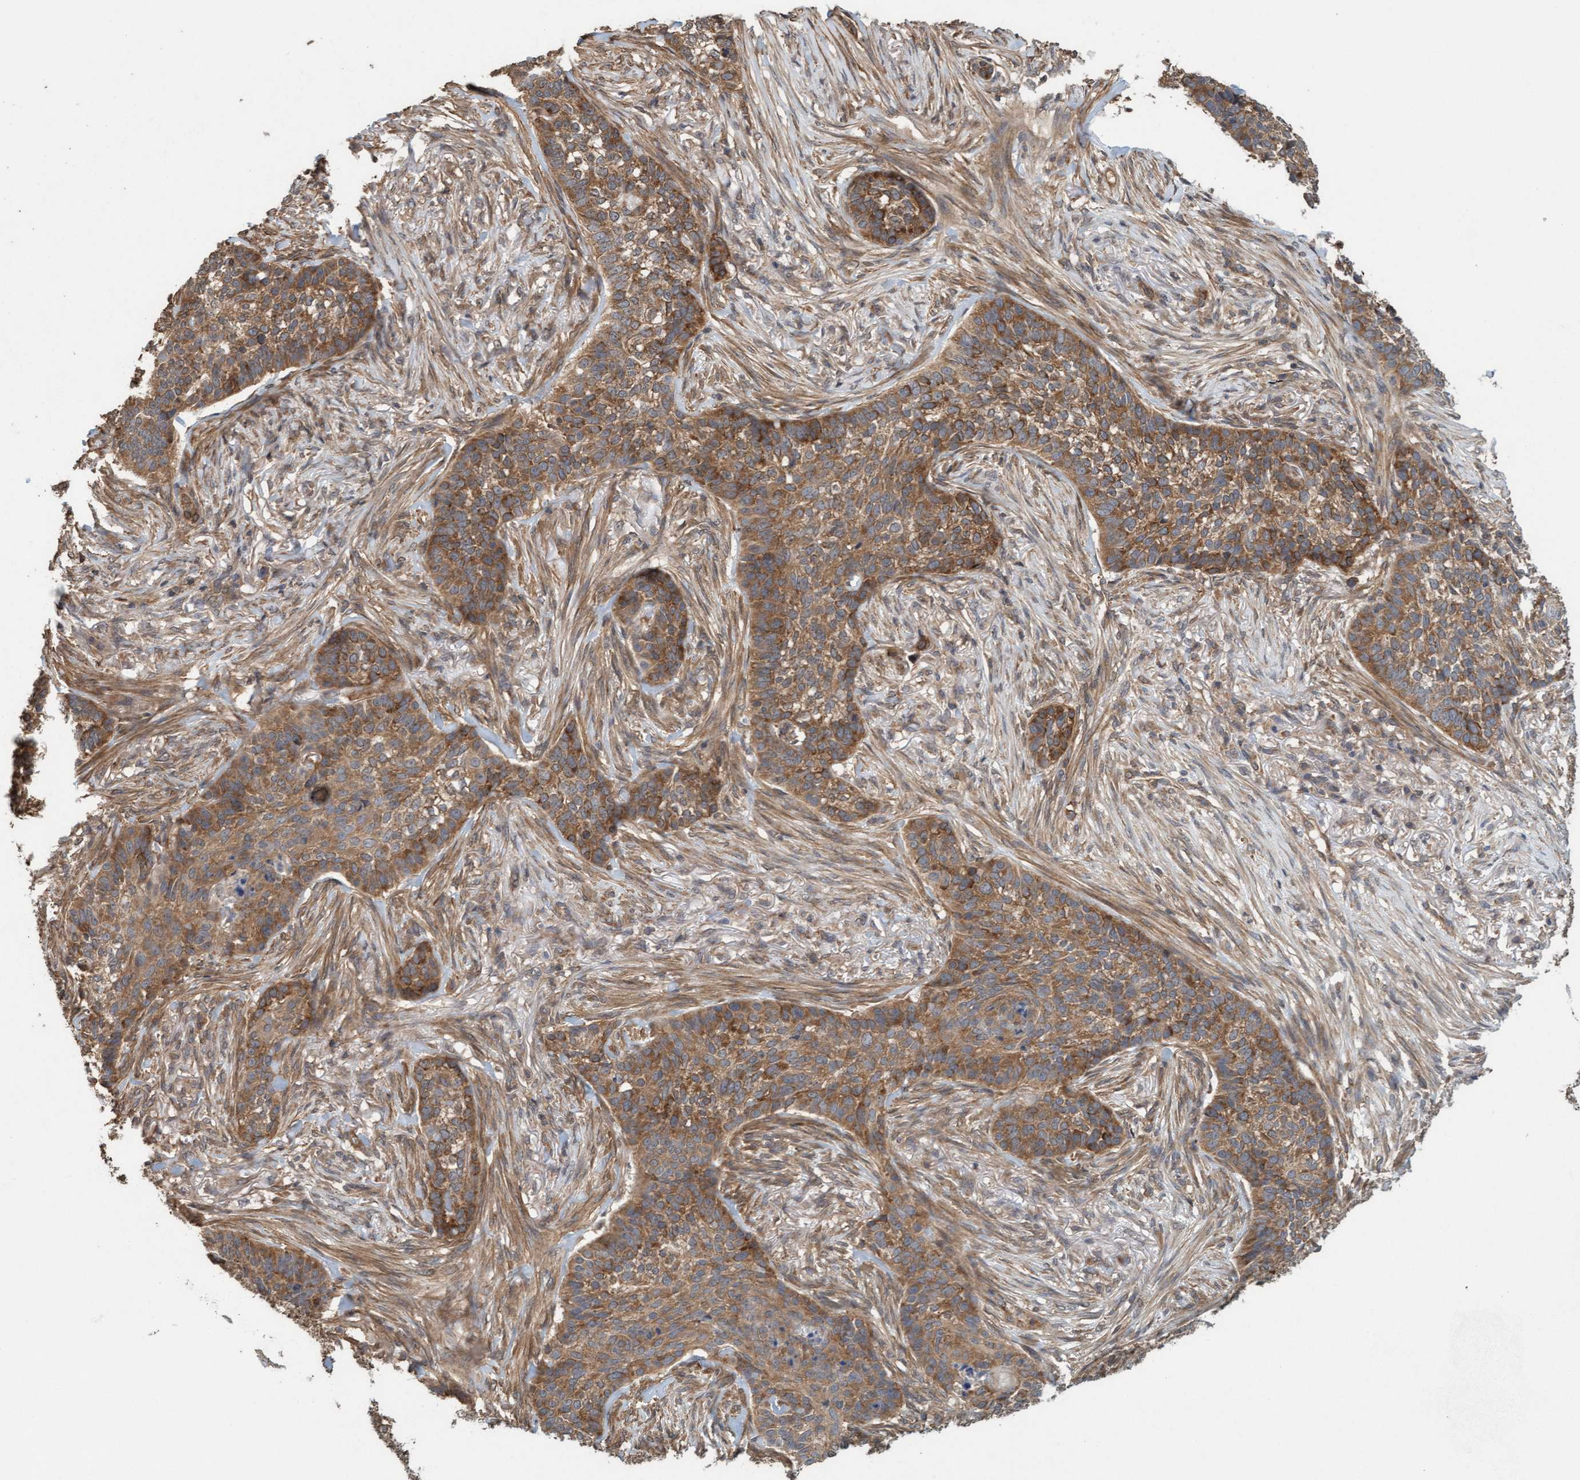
{"staining": {"intensity": "strong", "quantity": ">75%", "location": "cytoplasmic/membranous"}, "tissue": "skin cancer", "cell_type": "Tumor cells", "image_type": "cancer", "snomed": [{"axis": "morphology", "description": "Basal cell carcinoma"}, {"axis": "topography", "description": "Skin"}], "caption": "Brown immunohistochemical staining in human basal cell carcinoma (skin) shows strong cytoplasmic/membranous staining in approximately >75% of tumor cells.", "gene": "FXR2", "patient": {"sex": "male", "age": 85}}